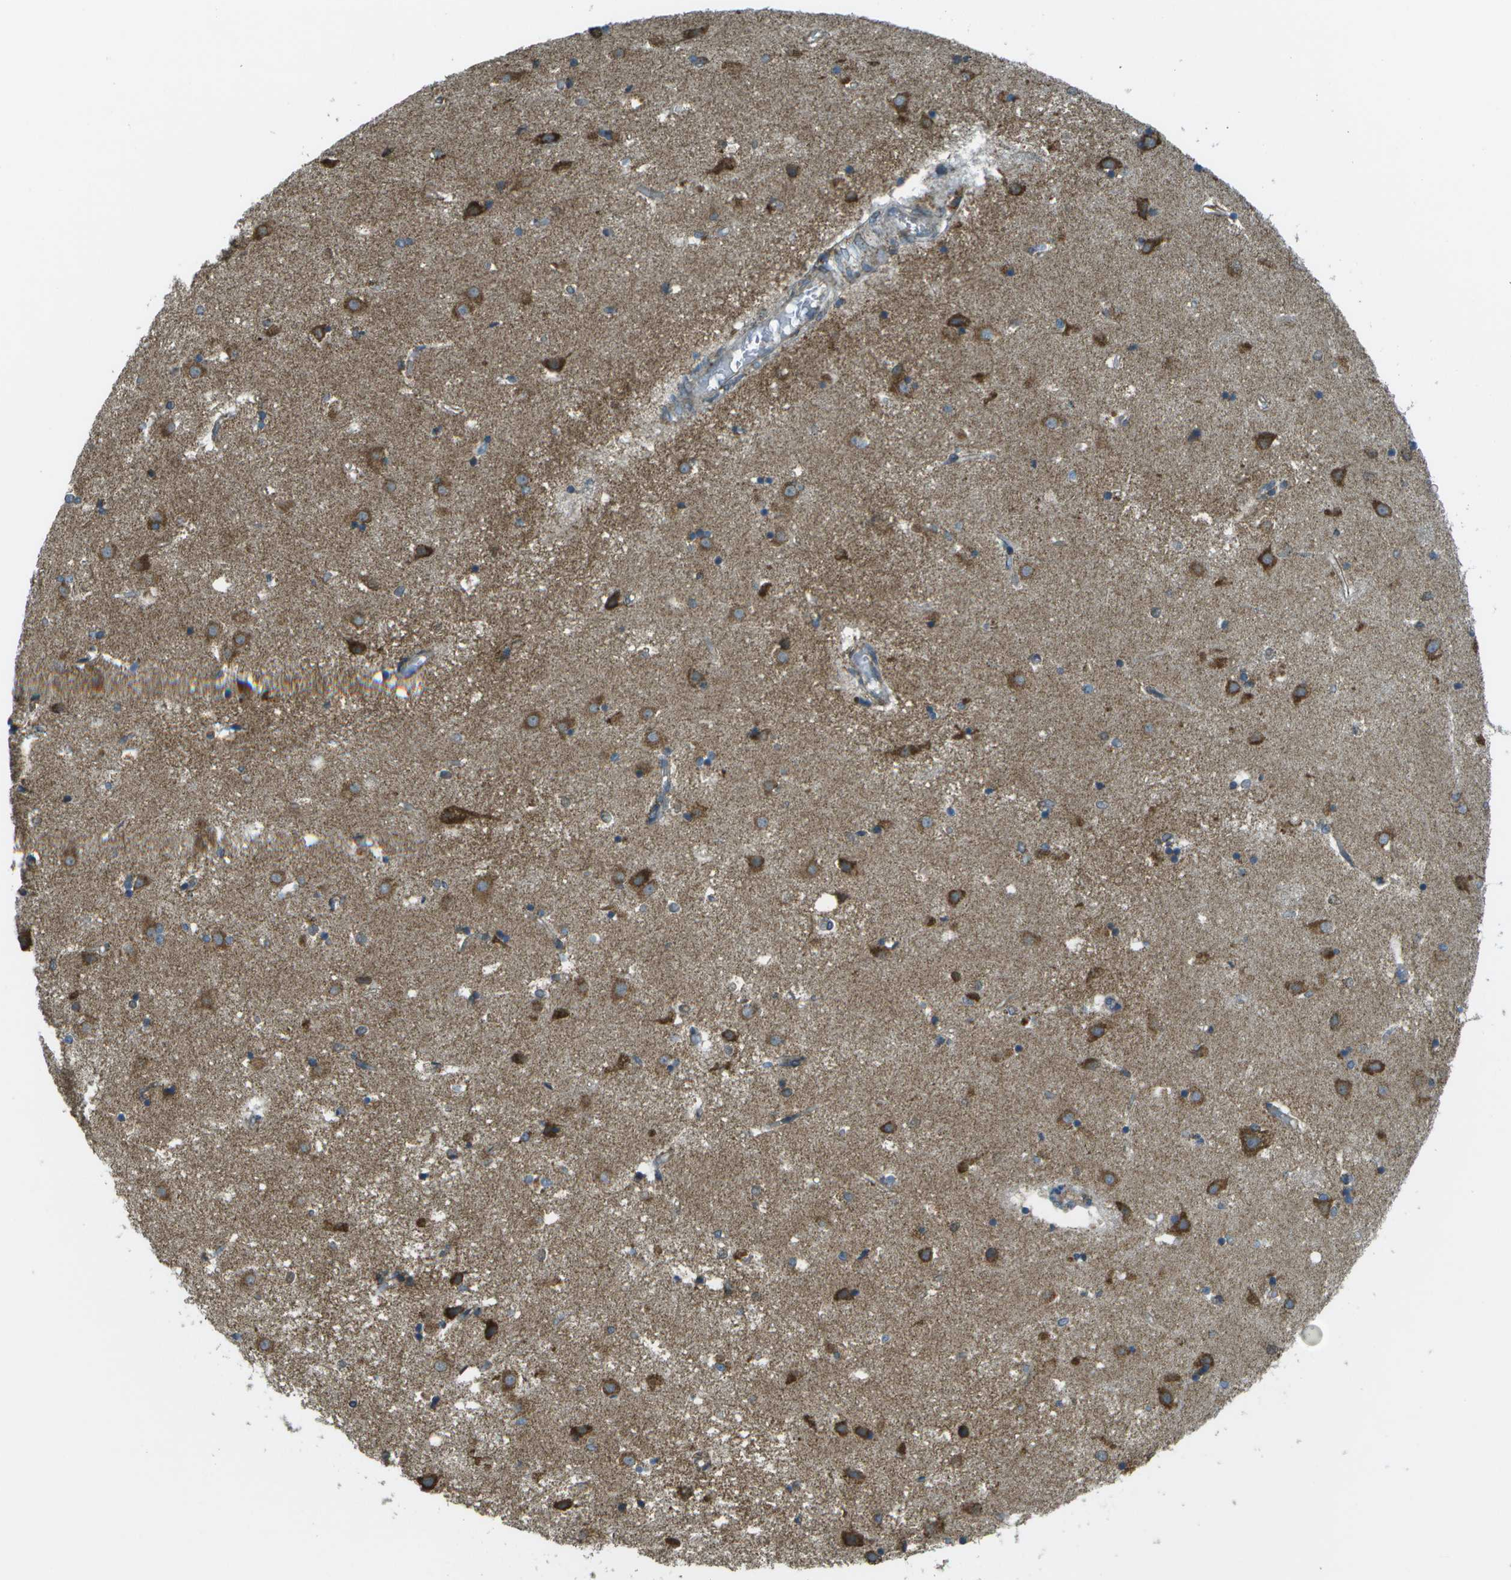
{"staining": {"intensity": "strong", "quantity": "25%-75%", "location": "cytoplasmic/membranous"}, "tissue": "caudate", "cell_type": "Glial cells", "image_type": "normal", "snomed": [{"axis": "morphology", "description": "Normal tissue, NOS"}, {"axis": "topography", "description": "Lateral ventricle wall"}], "caption": "A high-resolution image shows IHC staining of unremarkable caudate, which shows strong cytoplasmic/membranous positivity in about 25%-75% of glial cells.", "gene": "USP30", "patient": {"sex": "male", "age": 45}}